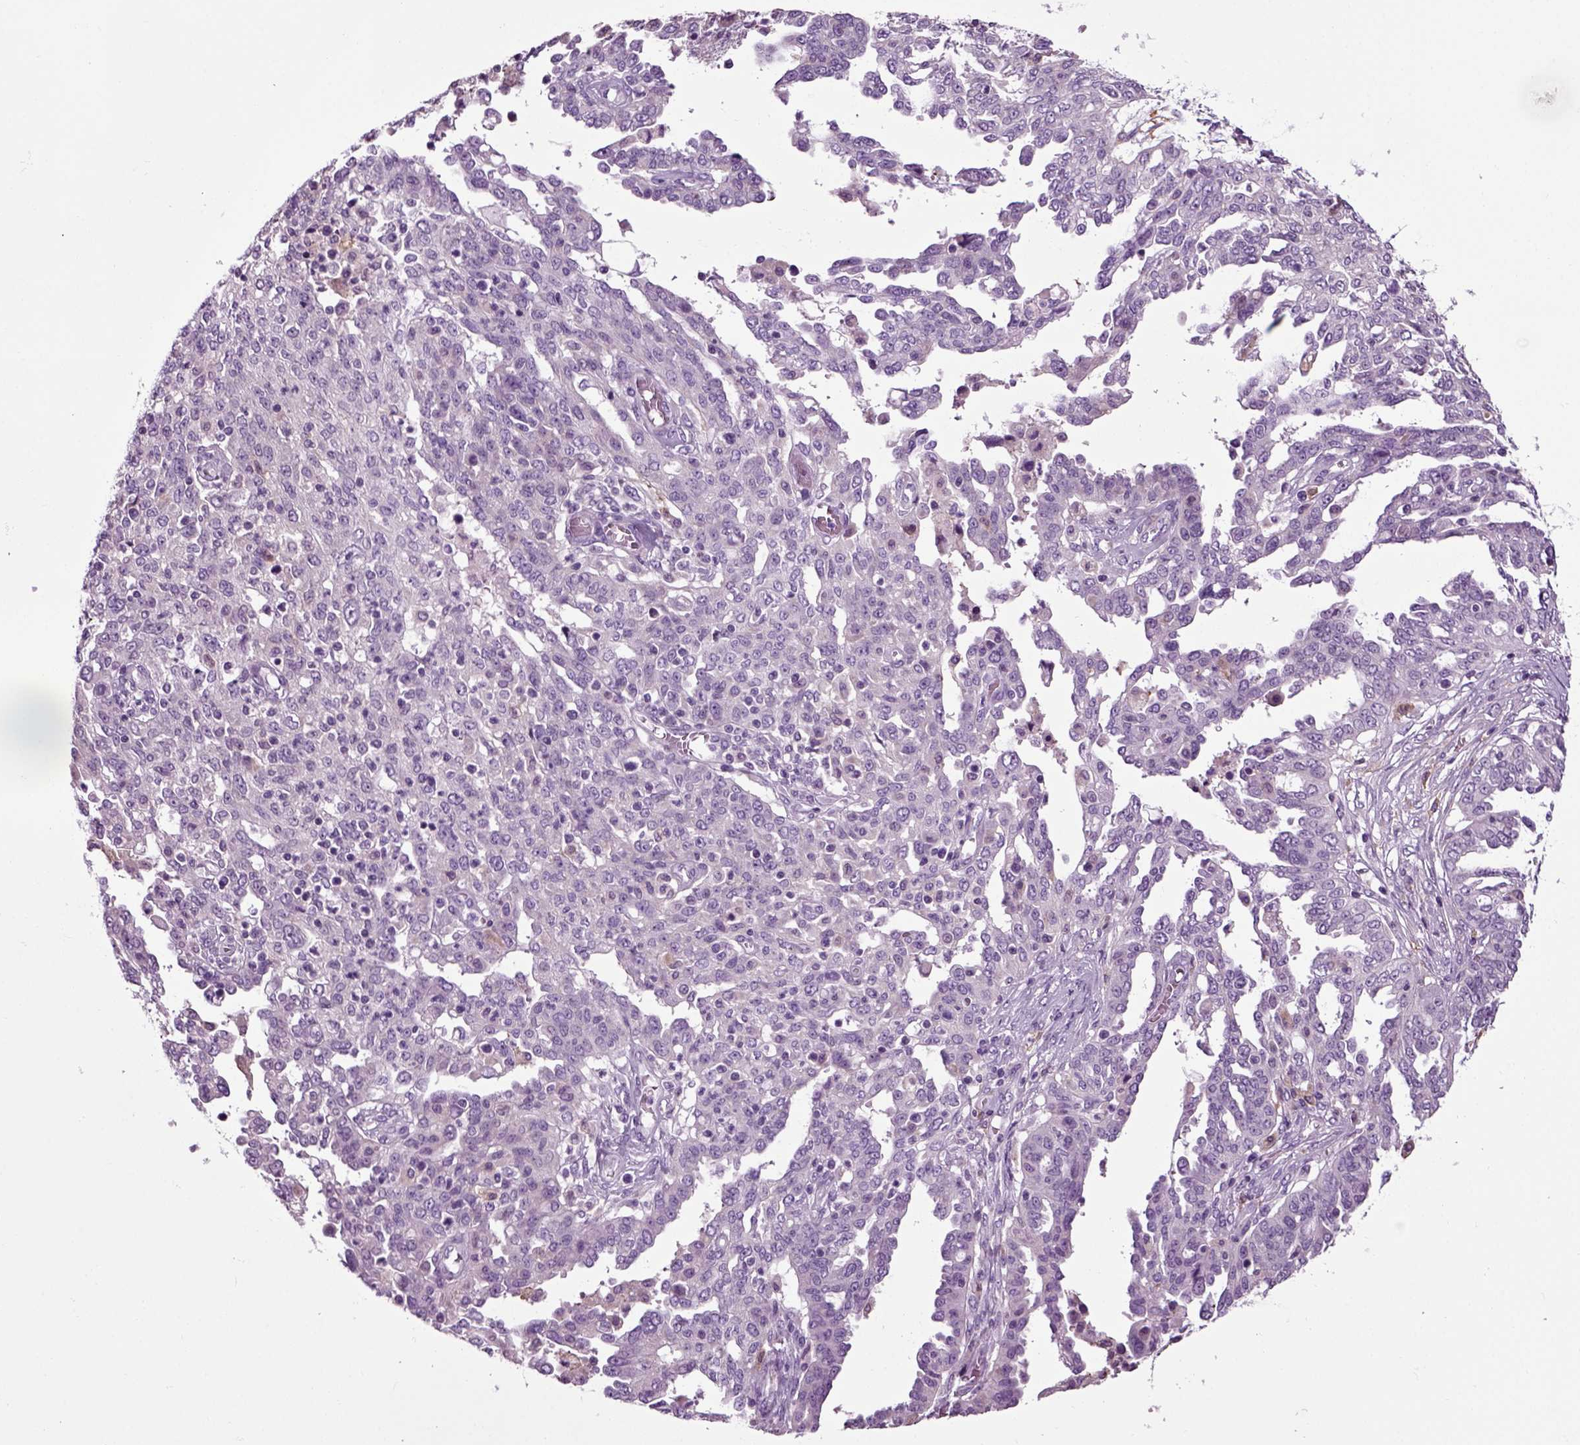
{"staining": {"intensity": "negative", "quantity": "none", "location": "none"}, "tissue": "ovarian cancer", "cell_type": "Tumor cells", "image_type": "cancer", "snomed": [{"axis": "morphology", "description": "Cystadenocarcinoma, serous, NOS"}, {"axis": "topography", "description": "Ovary"}], "caption": "Ovarian cancer (serous cystadenocarcinoma) stained for a protein using IHC displays no staining tumor cells.", "gene": "DNAH10", "patient": {"sex": "female", "age": 67}}